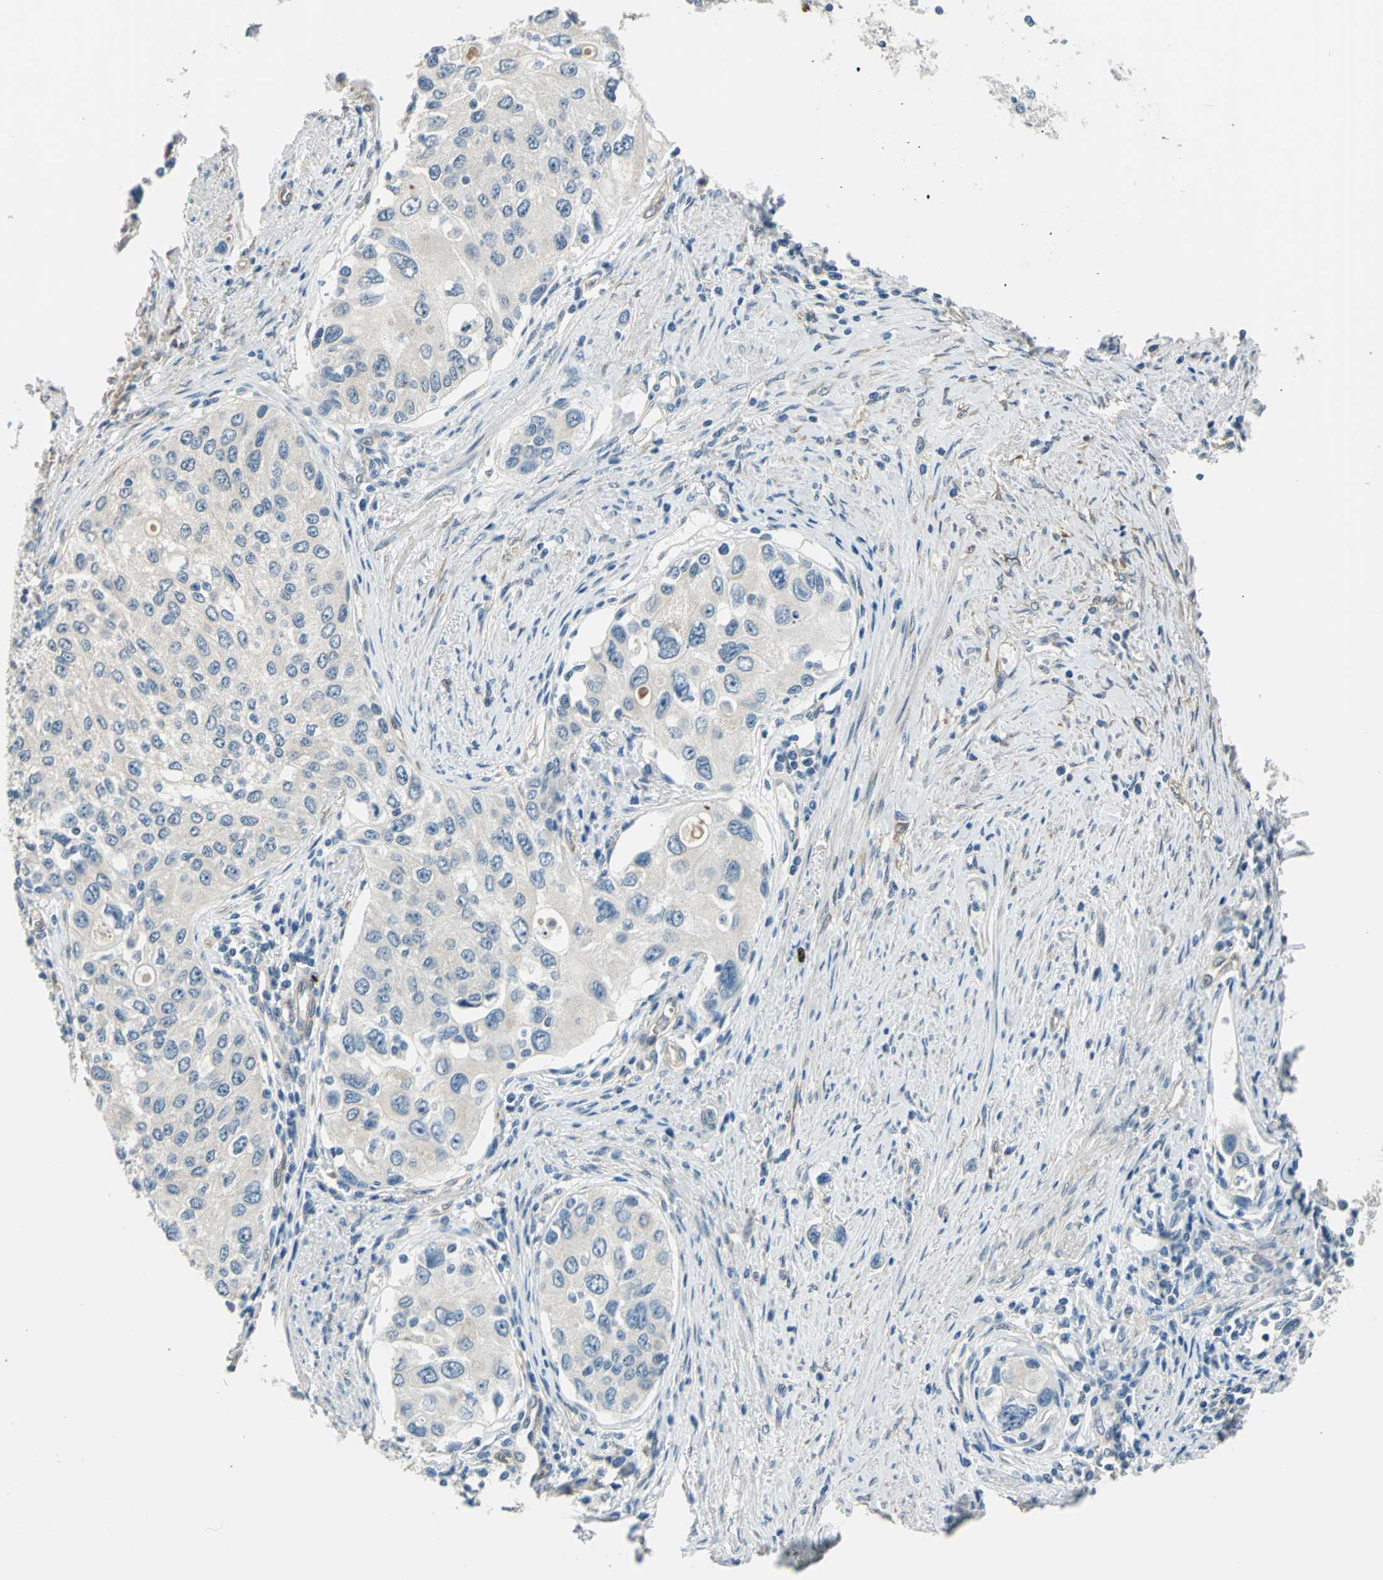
{"staining": {"intensity": "weak", "quantity": "<25%", "location": "cytoplasmic/membranous"}, "tissue": "urothelial cancer", "cell_type": "Tumor cells", "image_type": "cancer", "snomed": [{"axis": "morphology", "description": "Urothelial carcinoma, High grade"}, {"axis": "topography", "description": "Urinary bladder"}], "caption": "A high-resolution photomicrograph shows IHC staining of urothelial cancer, which reveals no significant positivity in tumor cells.", "gene": "CDC42EP1", "patient": {"sex": "female", "age": 56}}